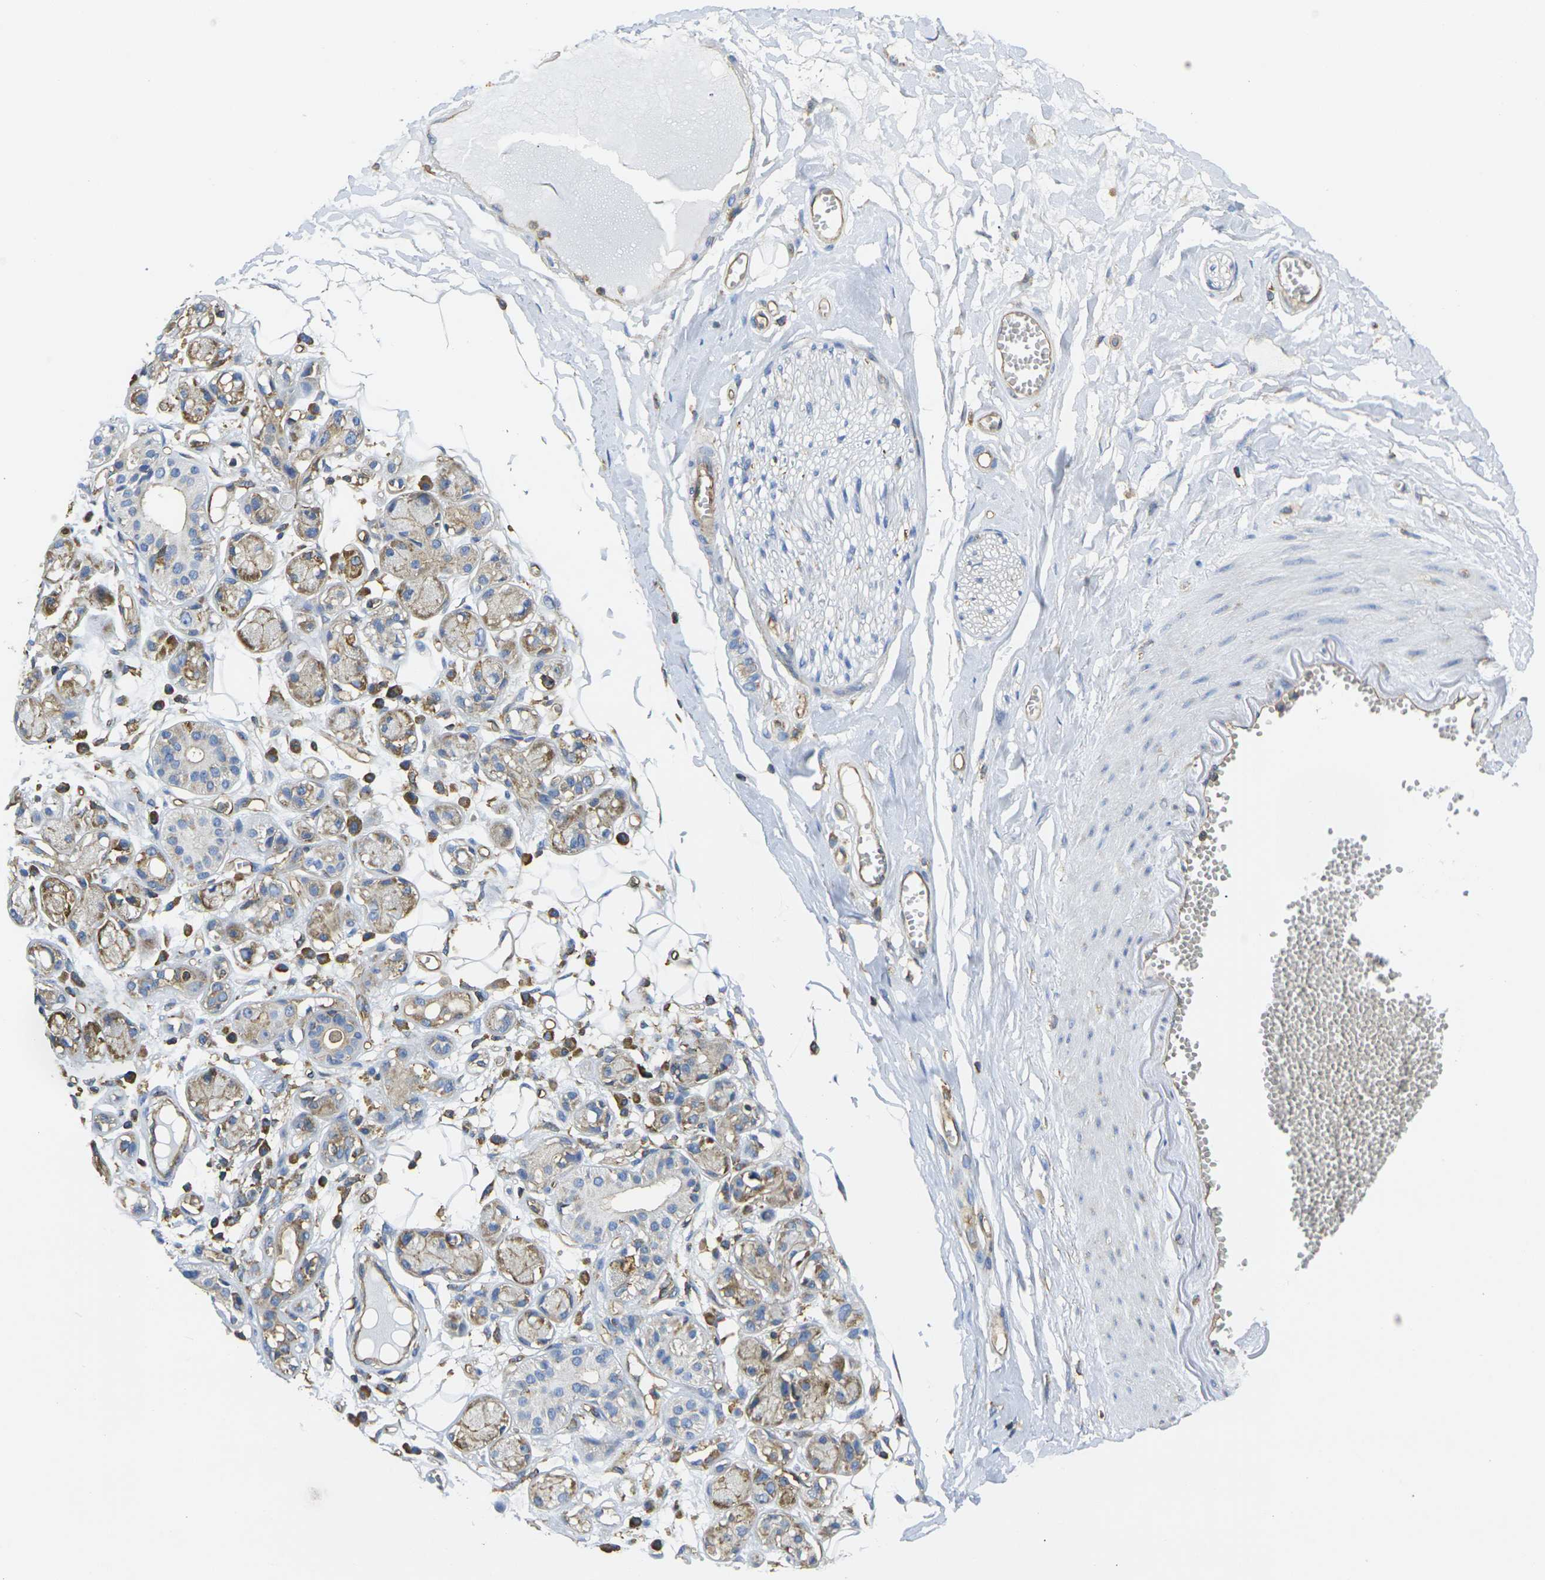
{"staining": {"intensity": "negative", "quantity": "none", "location": "none"}, "tissue": "adipose tissue", "cell_type": "Adipocytes", "image_type": "normal", "snomed": [{"axis": "morphology", "description": "Normal tissue, NOS"}, {"axis": "morphology", "description": "Inflammation, NOS"}, {"axis": "topography", "description": "Salivary gland"}, {"axis": "topography", "description": "Peripheral nerve tissue"}], "caption": "An image of adipose tissue stained for a protein displays no brown staining in adipocytes.", "gene": "FAM110D", "patient": {"sex": "female", "age": 75}}